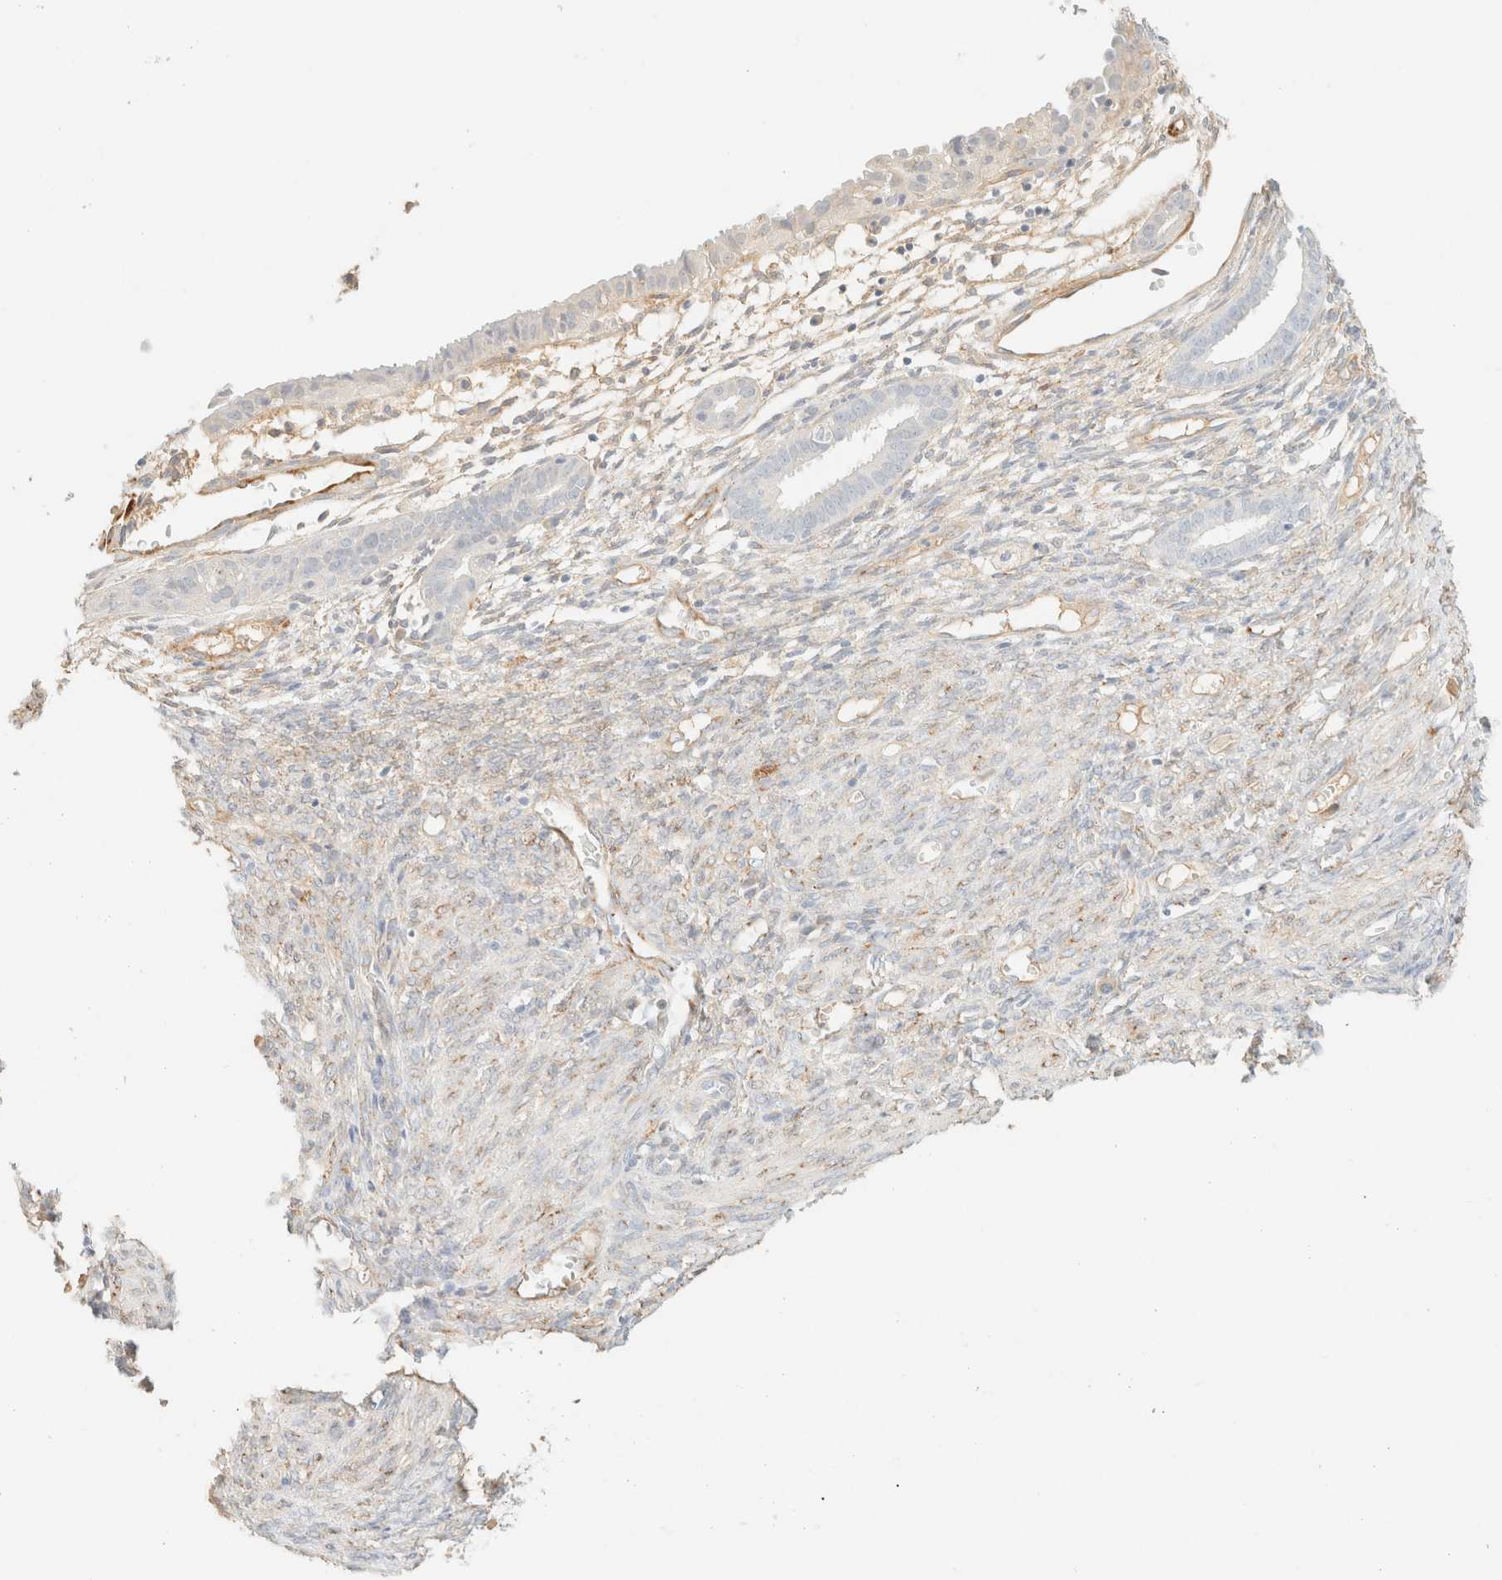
{"staining": {"intensity": "negative", "quantity": "none", "location": "none"}, "tissue": "cervical cancer", "cell_type": "Tumor cells", "image_type": "cancer", "snomed": [{"axis": "morphology", "description": "Normal tissue, NOS"}, {"axis": "morphology", "description": "Adenocarcinoma, NOS"}, {"axis": "topography", "description": "Cervix"}, {"axis": "topography", "description": "Endometrium"}], "caption": "Micrograph shows no significant protein positivity in tumor cells of cervical adenocarcinoma. Nuclei are stained in blue.", "gene": "SPARCL1", "patient": {"sex": "female", "age": 86}}